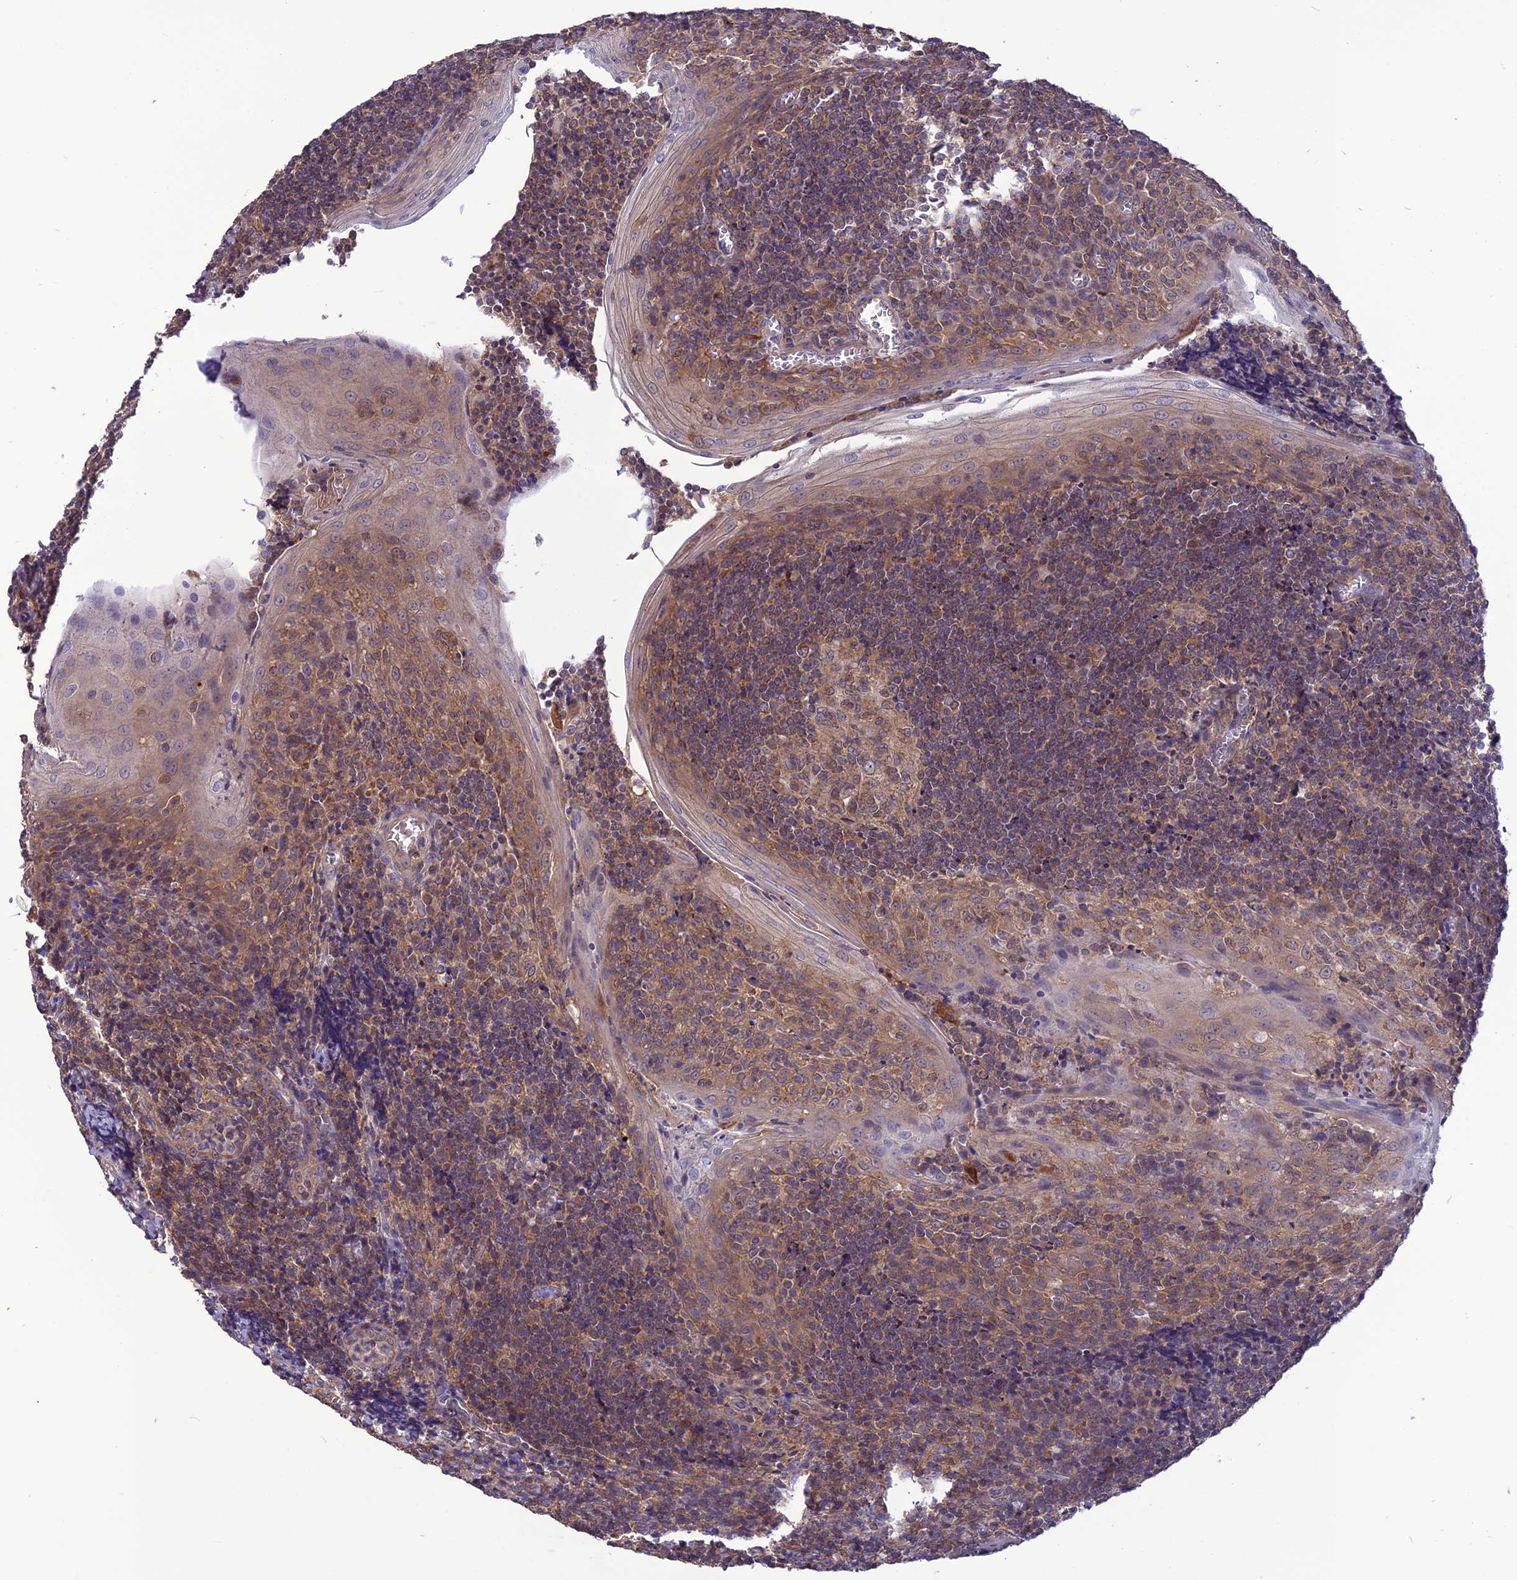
{"staining": {"intensity": "moderate", "quantity": "25%-75%", "location": "cytoplasmic/membranous"}, "tissue": "tonsil", "cell_type": "Germinal center cells", "image_type": "normal", "snomed": [{"axis": "morphology", "description": "Normal tissue, NOS"}, {"axis": "topography", "description": "Tonsil"}], "caption": "Protein expression analysis of normal human tonsil reveals moderate cytoplasmic/membranous expression in approximately 25%-75% of germinal center cells. (DAB IHC, brown staining for protein, blue staining for nuclei).", "gene": "PSMF1", "patient": {"sex": "male", "age": 27}}